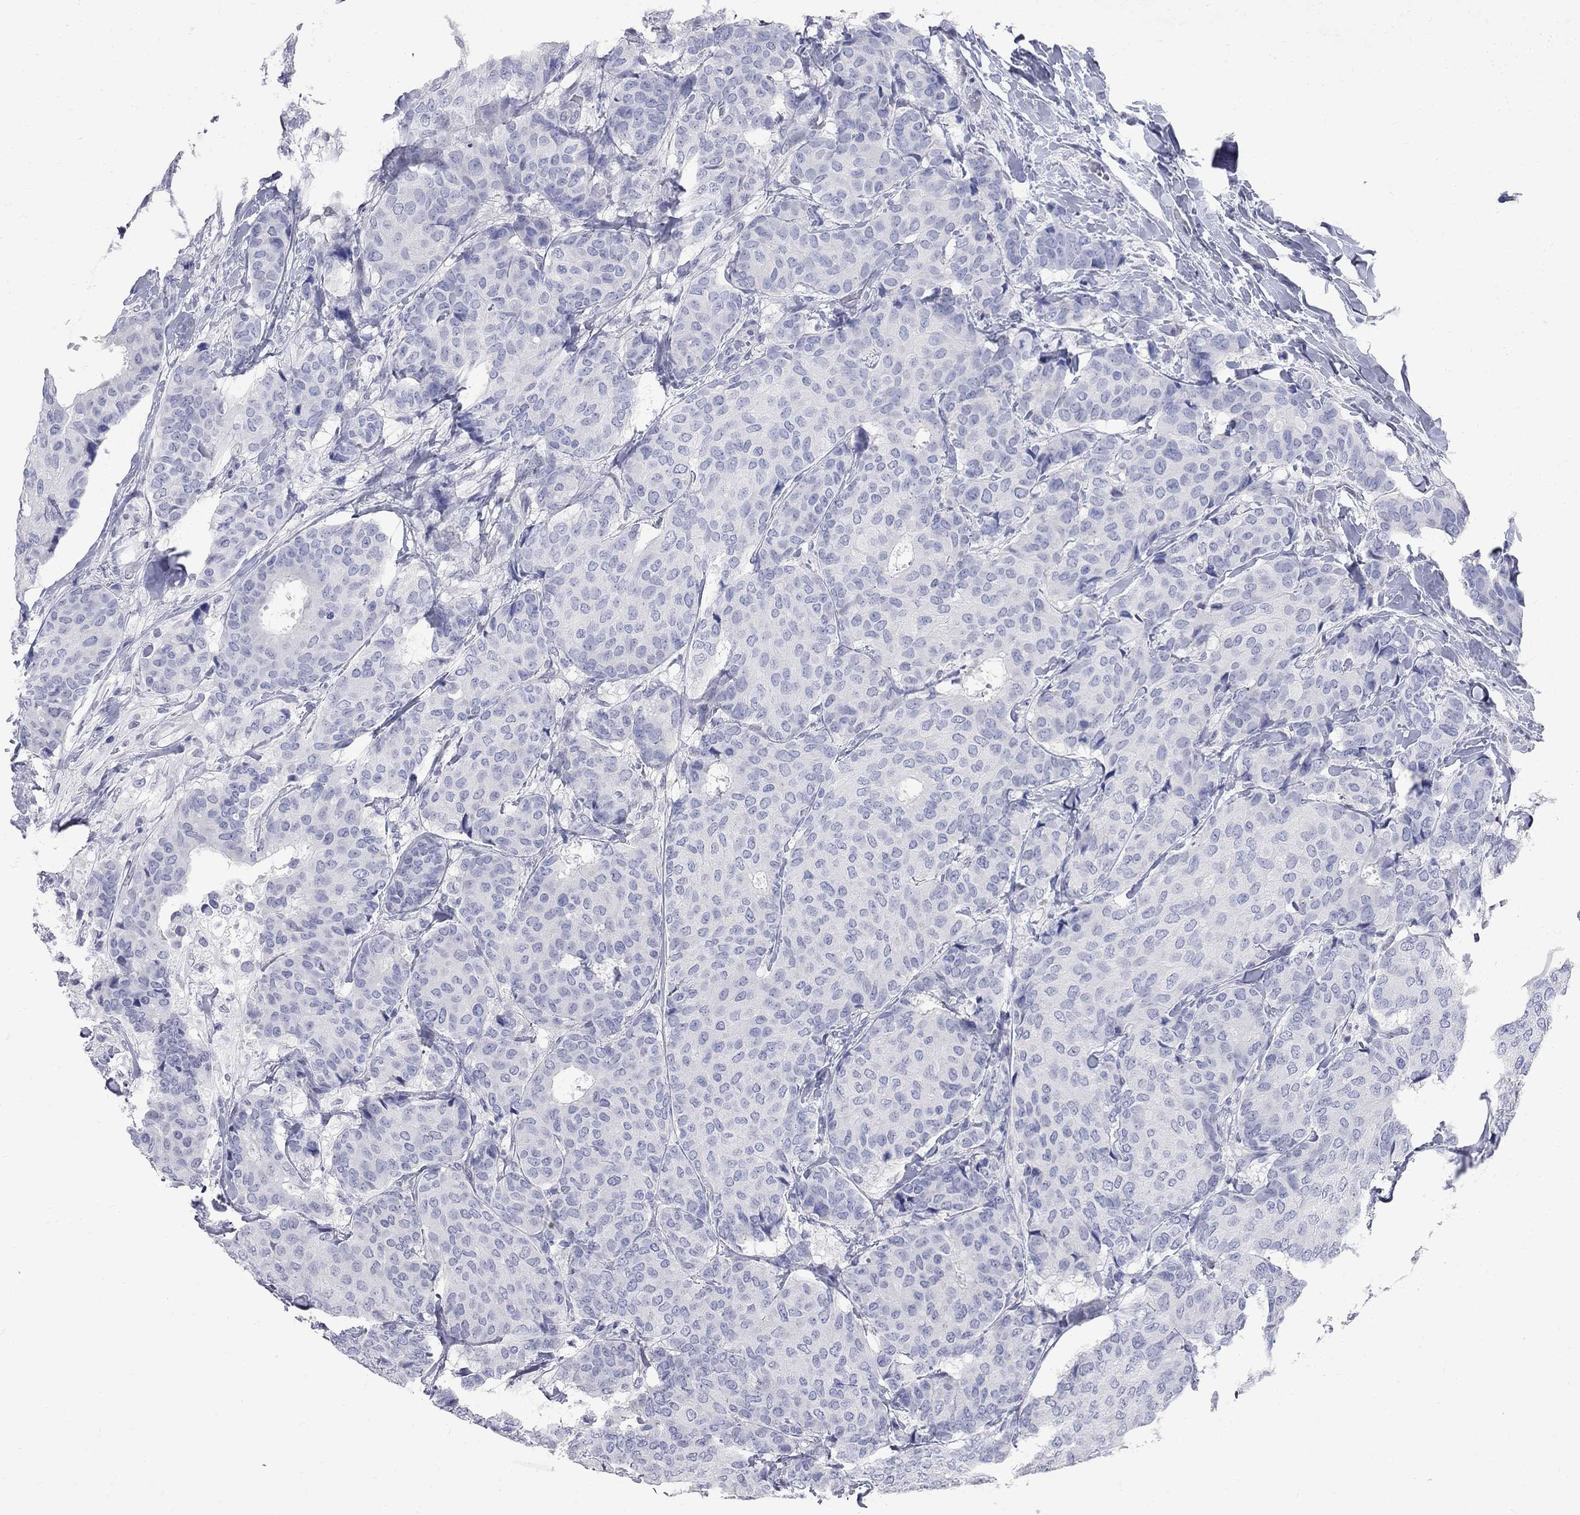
{"staining": {"intensity": "negative", "quantity": "none", "location": "none"}, "tissue": "breast cancer", "cell_type": "Tumor cells", "image_type": "cancer", "snomed": [{"axis": "morphology", "description": "Duct carcinoma"}, {"axis": "topography", "description": "Breast"}], "caption": "High power microscopy image of an immunohistochemistry (IHC) photomicrograph of breast cancer (infiltrating ductal carcinoma), revealing no significant positivity in tumor cells.", "gene": "BPIFB1", "patient": {"sex": "female", "age": 75}}